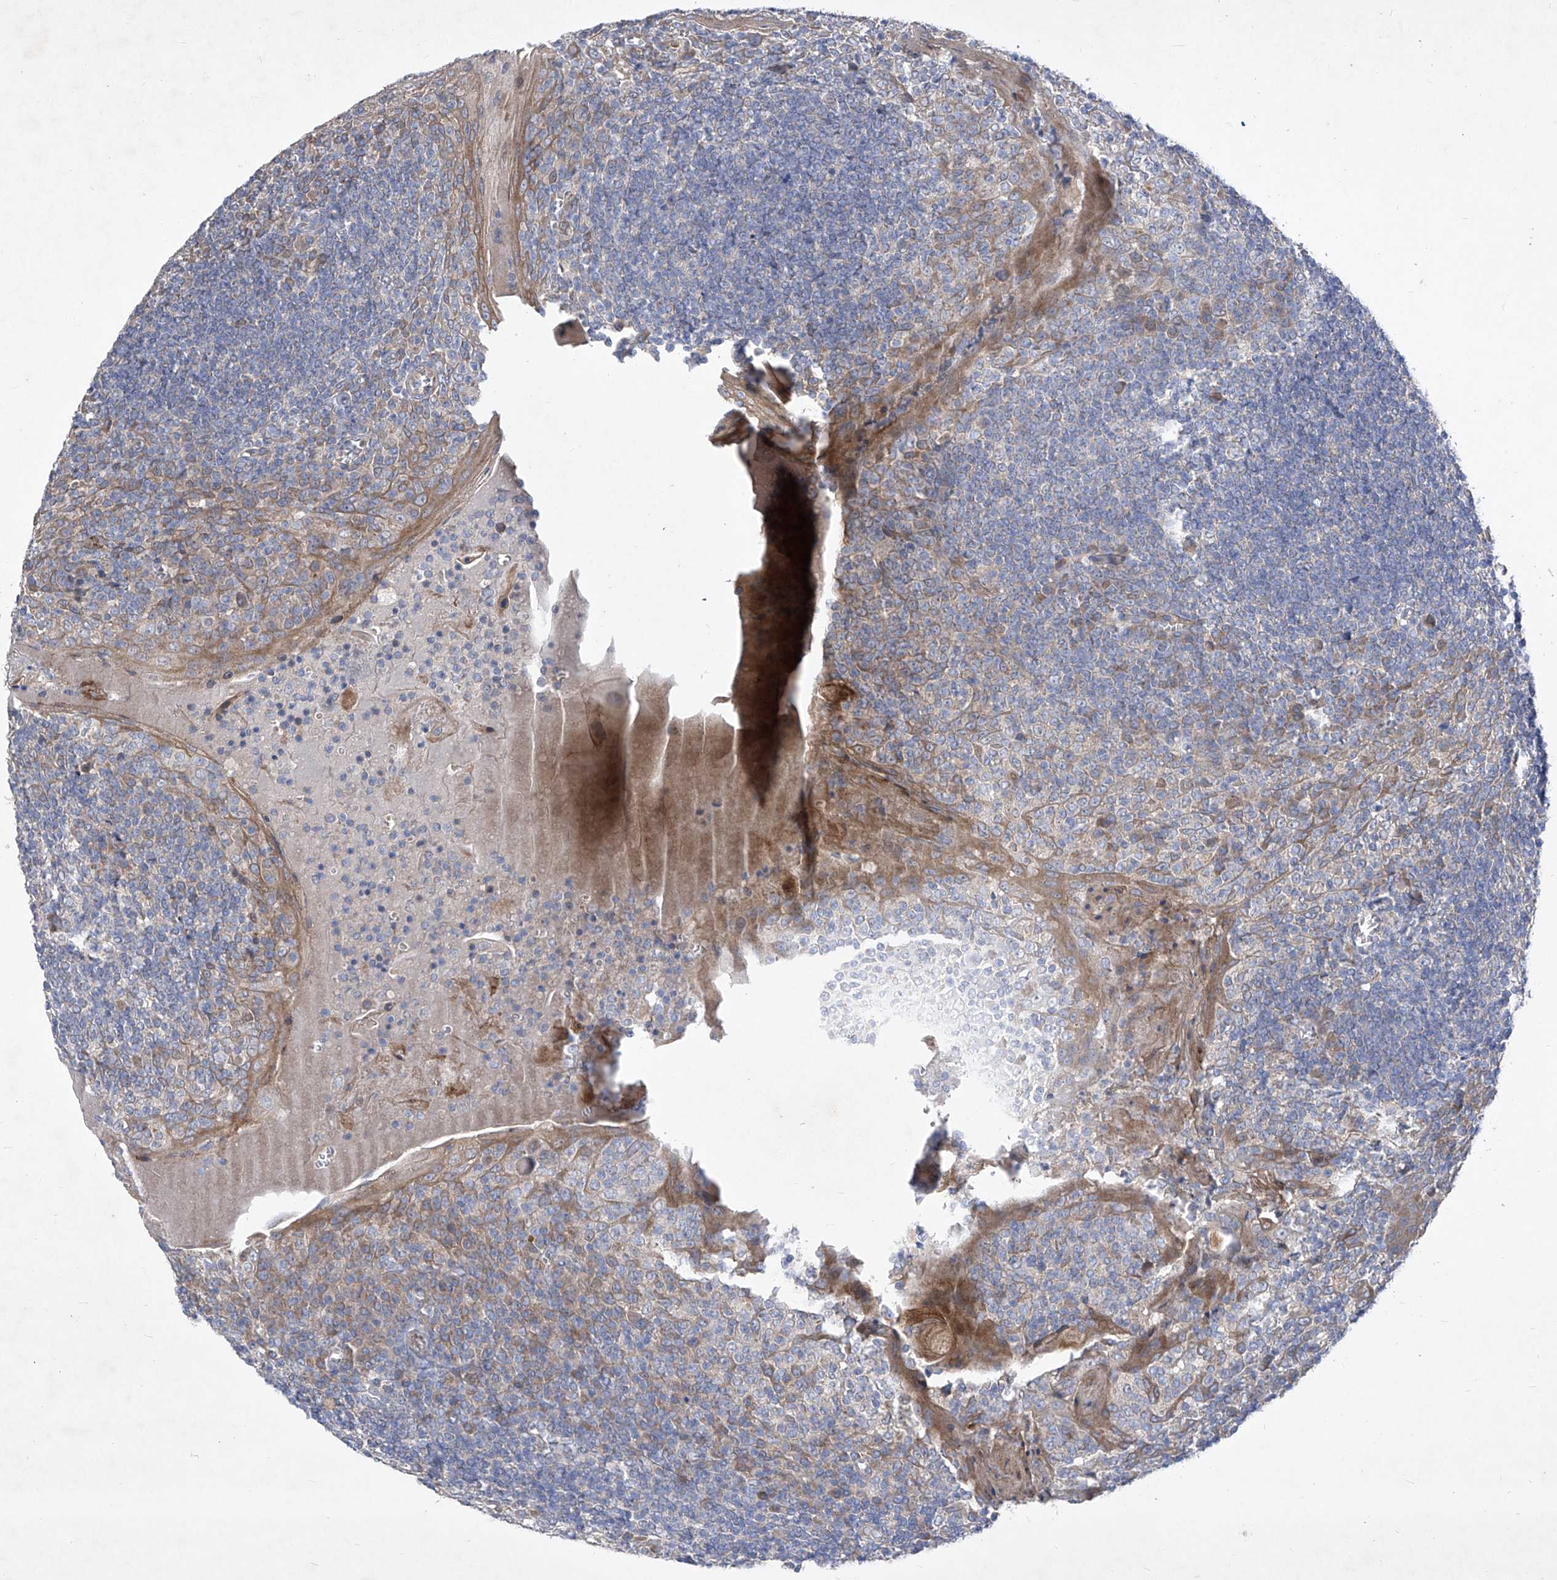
{"staining": {"intensity": "negative", "quantity": "none", "location": "none"}, "tissue": "tonsil", "cell_type": "Germinal center cells", "image_type": "normal", "snomed": [{"axis": "morphology", "description": "Normal tissue, NOS"}, {"axis": "topography", "description": "Tonsil"}], "caption": "This is a histopathology image of immunohistochemistry (IHC) staining of unremarkable tonsil, which shows no positivity in germinal center cells.", "gene": "COQ3", "patient": {"sex": "male", "age": 27}}